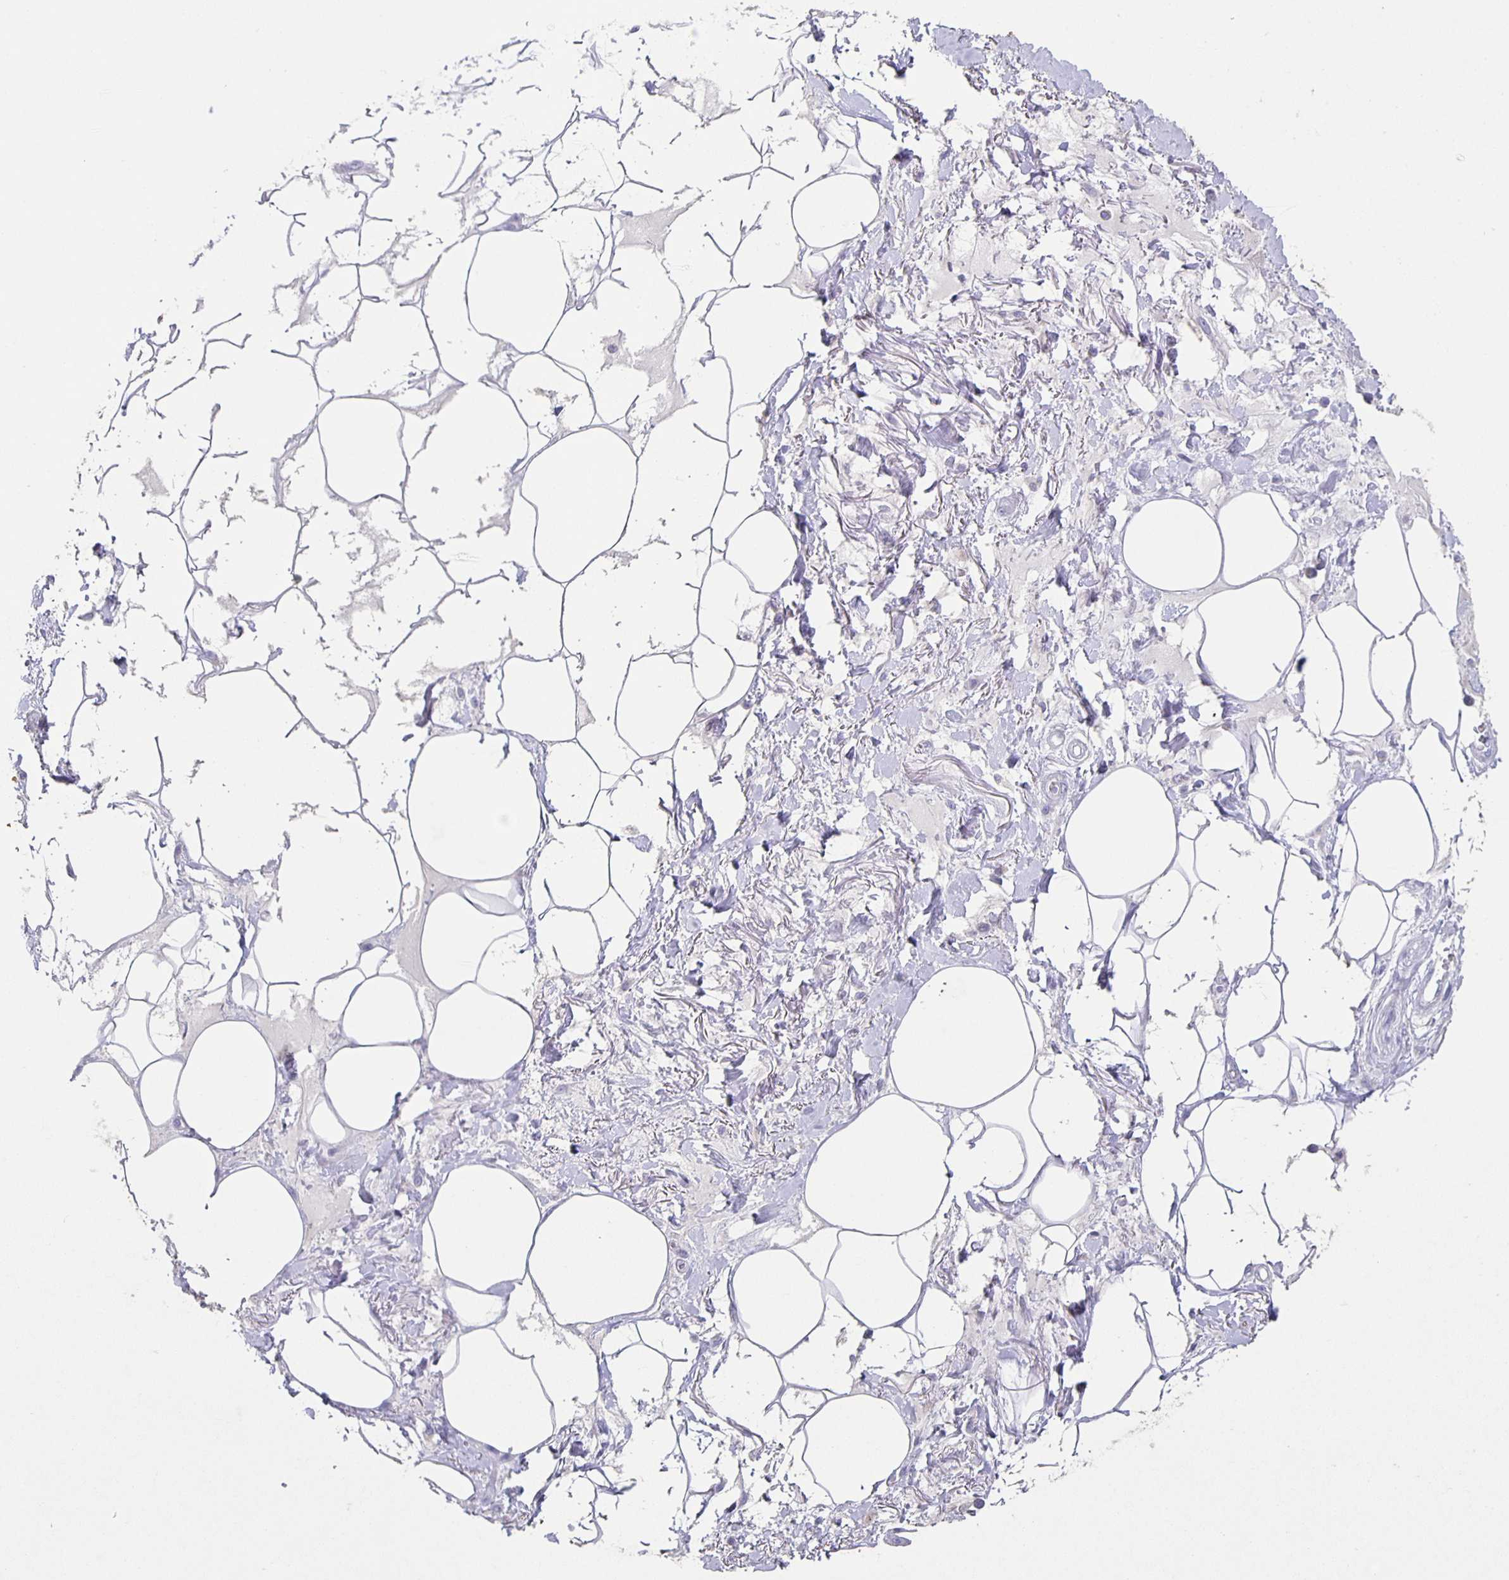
{"staining": {"intensity": "negative", "quantity": "none", "location": "none"}, "tissue": "adipose tissue", "cell_type": "Adipocytes", "image_type": "normal", "snomed": [{"axis": "morphology", "description": "Normal tissue, NOS"}, {"axis": "topography", "description": "Vagina"}, {"axis": "topography", "description": "Peripheral nerve tissue"}], "caption": "Adipocytes show no significant positivity in unremarkable adipose tissue. The staining was performed using DAB to visualize the protein expression in brown, while the nuclei were stained in blue with hematoxylin (Magnification: 20x).", "gene": "CARNS1", "patient": {"sex": "female", "age": 71}}